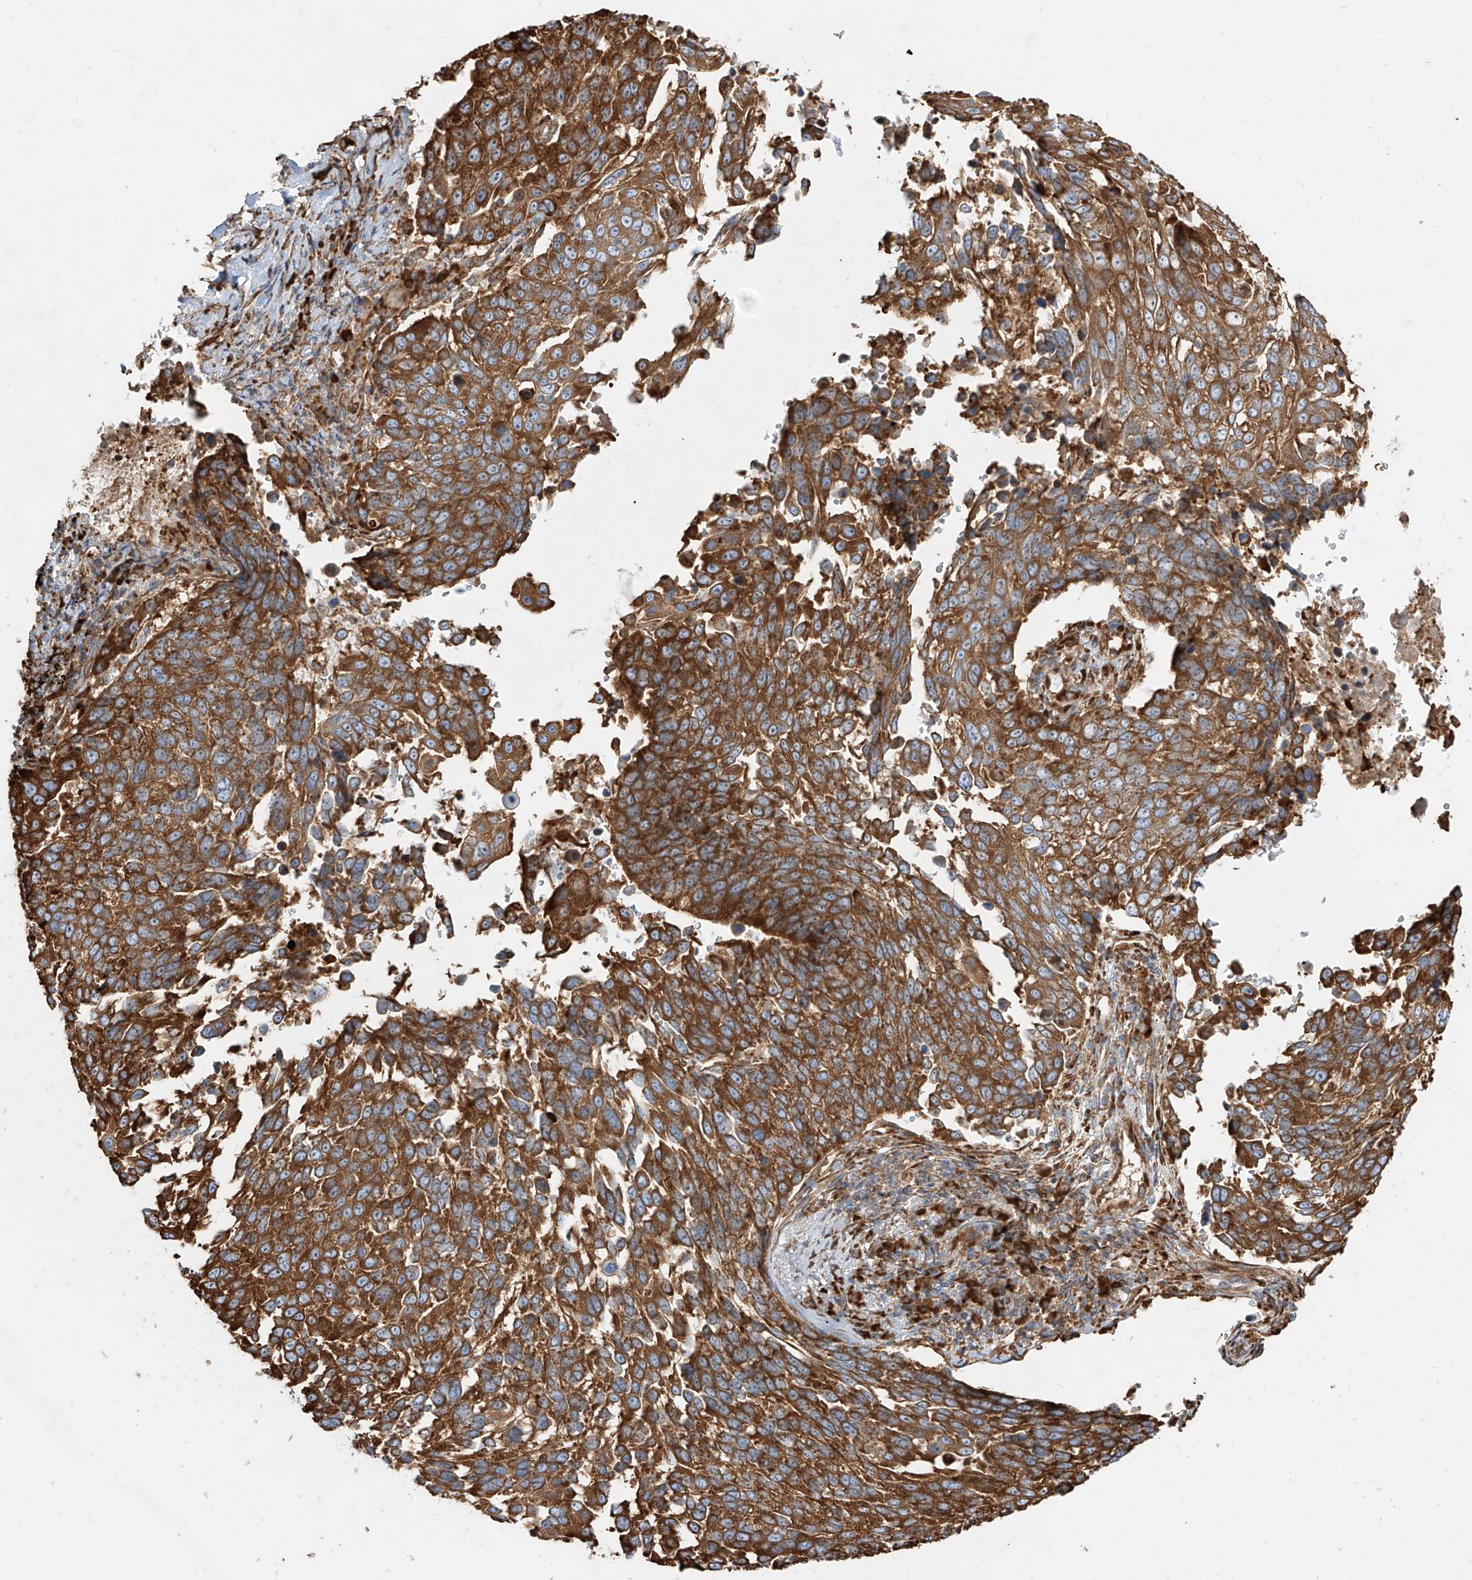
{"staining": {"intensity": "strong", "quantity": ">75%", "location": "cytoplasmic/membranous"}, "tissue": "lung cancer", "cell_type": "Tumor cells", "image_type": "cancer", "snomed": [{"axis": "morphology", "description": "Squamous cell carcinoma, NOS"}, {"axis": "topography", "description": "Lung"}], "caption": "Human squamous cell carcinoma (lung) stained for a protein (brown) reveals strong cytoplasmic/membranous positive expression in approximately >75% of tumor cells.", "gene": "RPS25", "patient": {"sex": "male", "age": 66}}